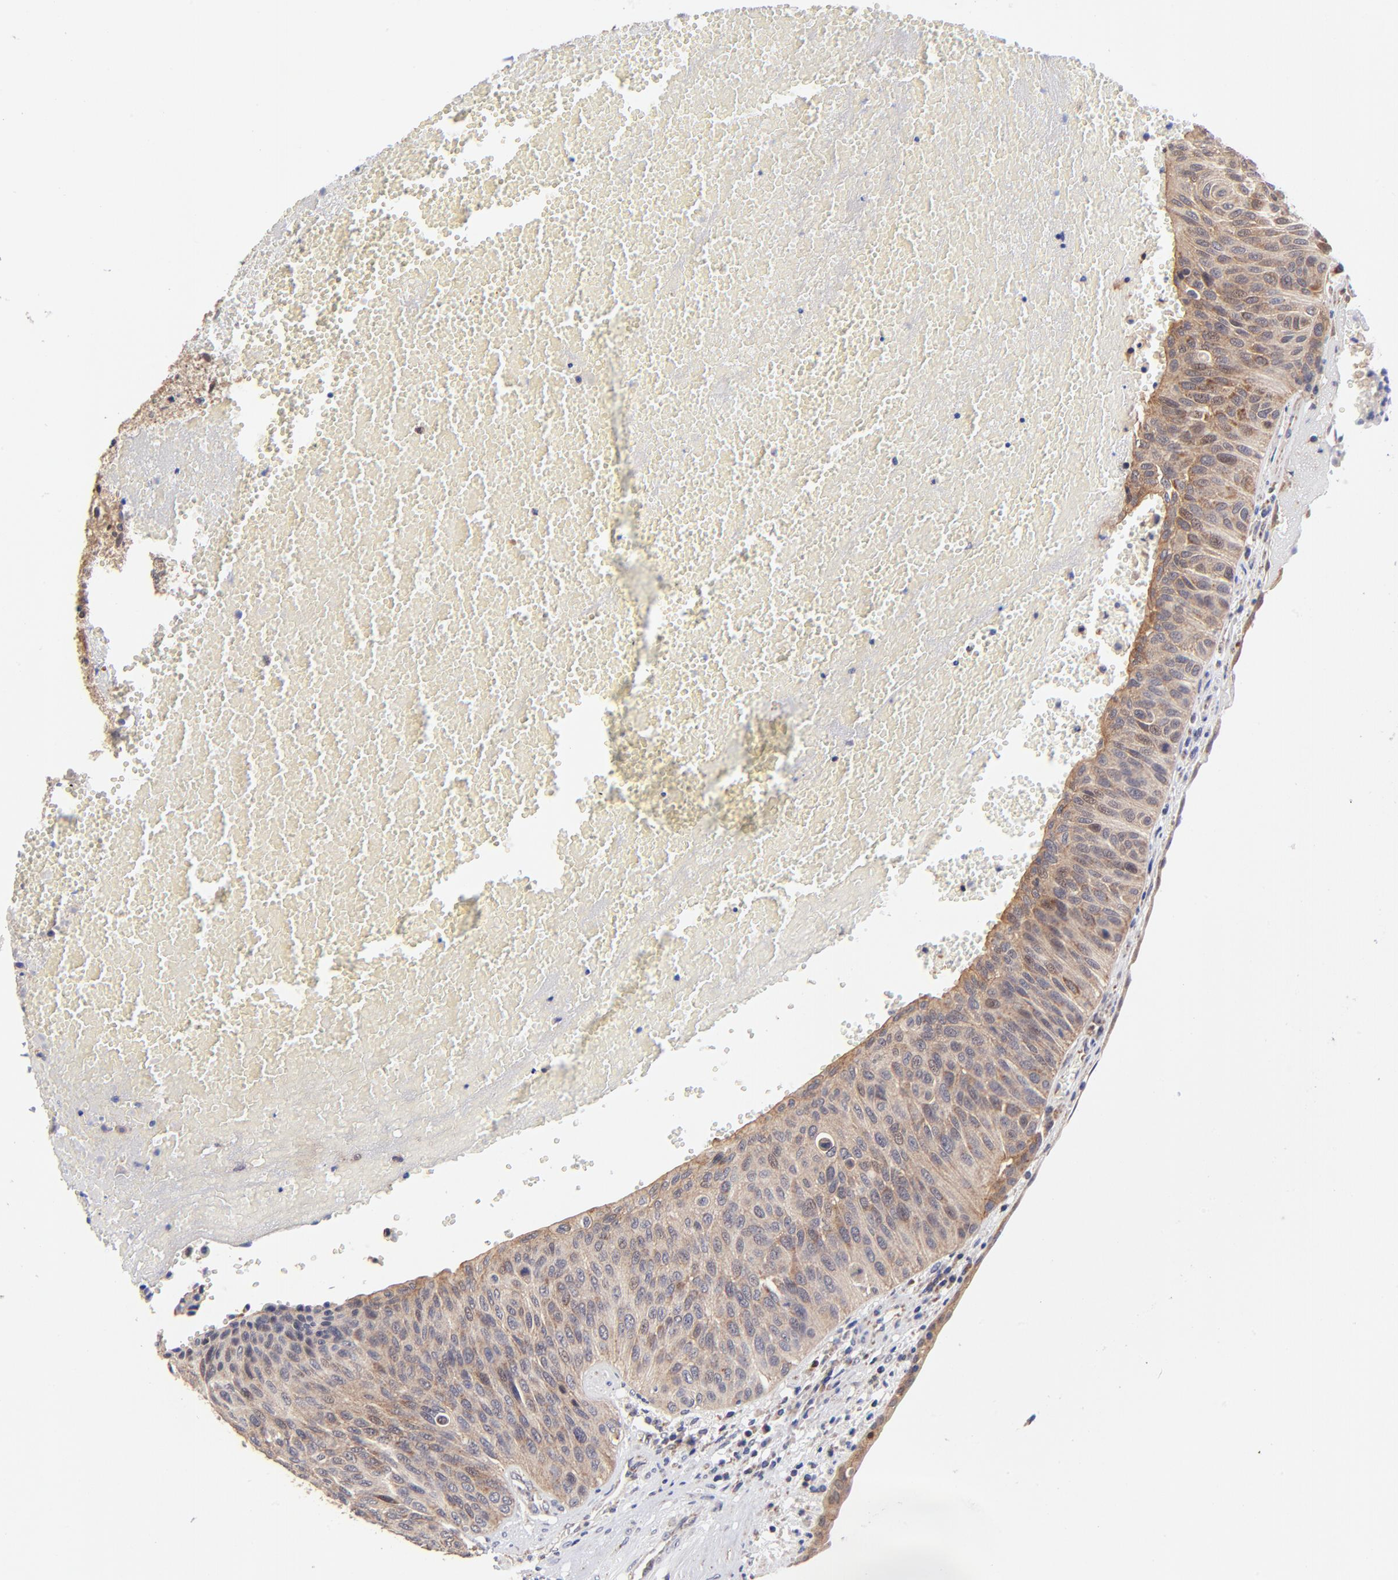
{"staining": {"intensity": "moderate", "quantity": ">75%", "location": "cytoplasmic/membranous"}, "tissue": "urothelial cancer", "cell_type": "Tumor cells", "image_type": "cancer", "snomed": [{"axis": "morphology", "description": "Urothelial carcinoma, High grade"}, {"axis": "topography", "description": "Urinary bladder"}], "caption": "Urothelial cancer was stained to show a protein in brown. There is medium levels of moderate cytoplasmic/membranous staining in about >75% of tumor cells.", "gene": "FBXL12", "patient": {"sex": "male", "age": 66}}